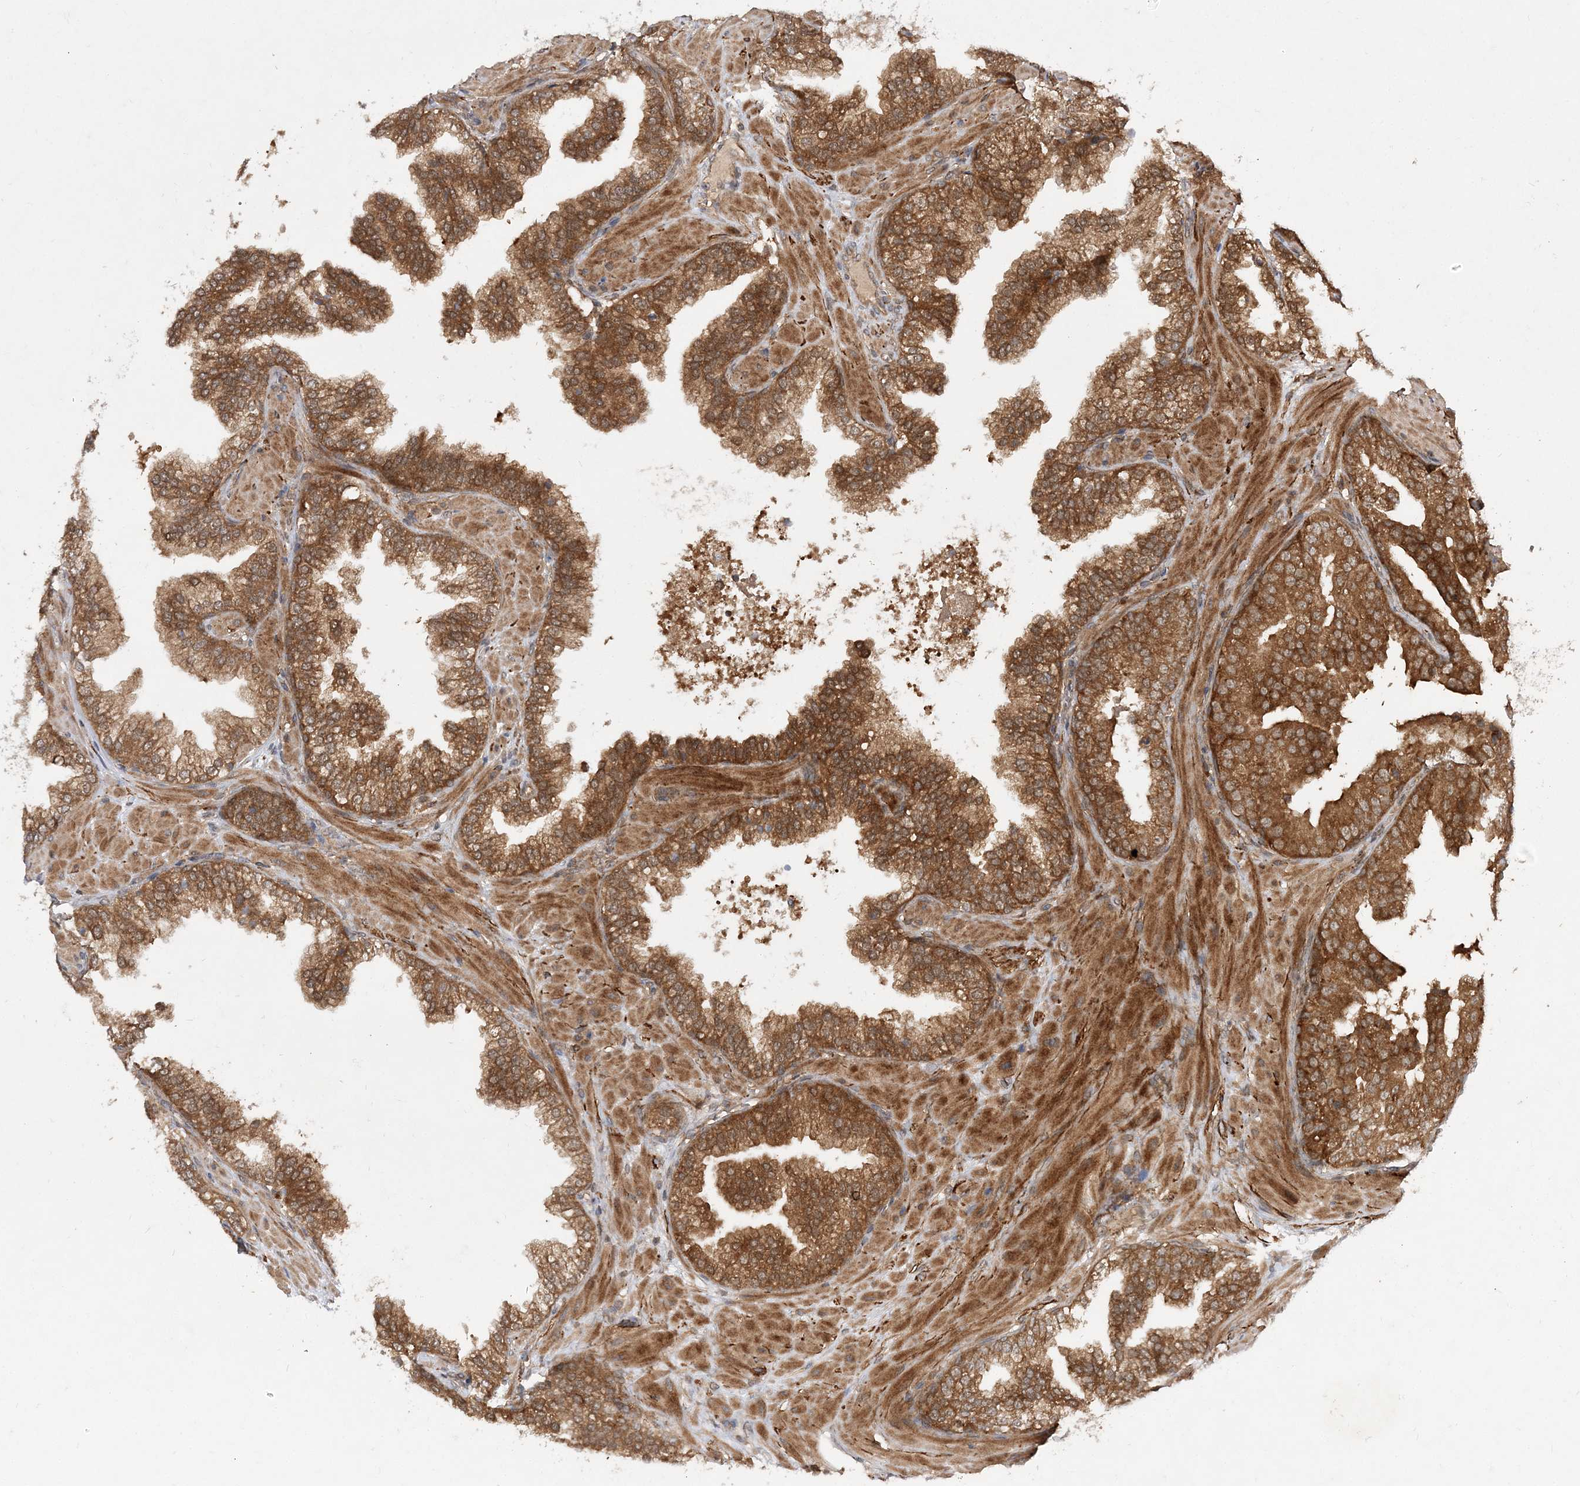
{"staining": {"intensity": "moderate", "quantity": ">75%", "location": "cytoplasmic/membranous"}, "tissue": "prostate cancer", "cell_type": "Tumor cells", "image_type": "cancer", "snomed": [{"axis": "morphology", "description": "Adenocarcinoma, High grade"}, {"axis": "topography", "description": "Prostate"}], "caption": "Immunohistochemistry image of neoplastic tissue: human prostate cancer stained using immunohistochemistry exhibits medium levels of moderate protein expression localized specifically in the cytoplasmic/membranous of tumor cells, appearing as a cytoplasmic/membranous brown color.", "gene": "TMEM9B", "patient": {"sex": "male", "age": 58}}